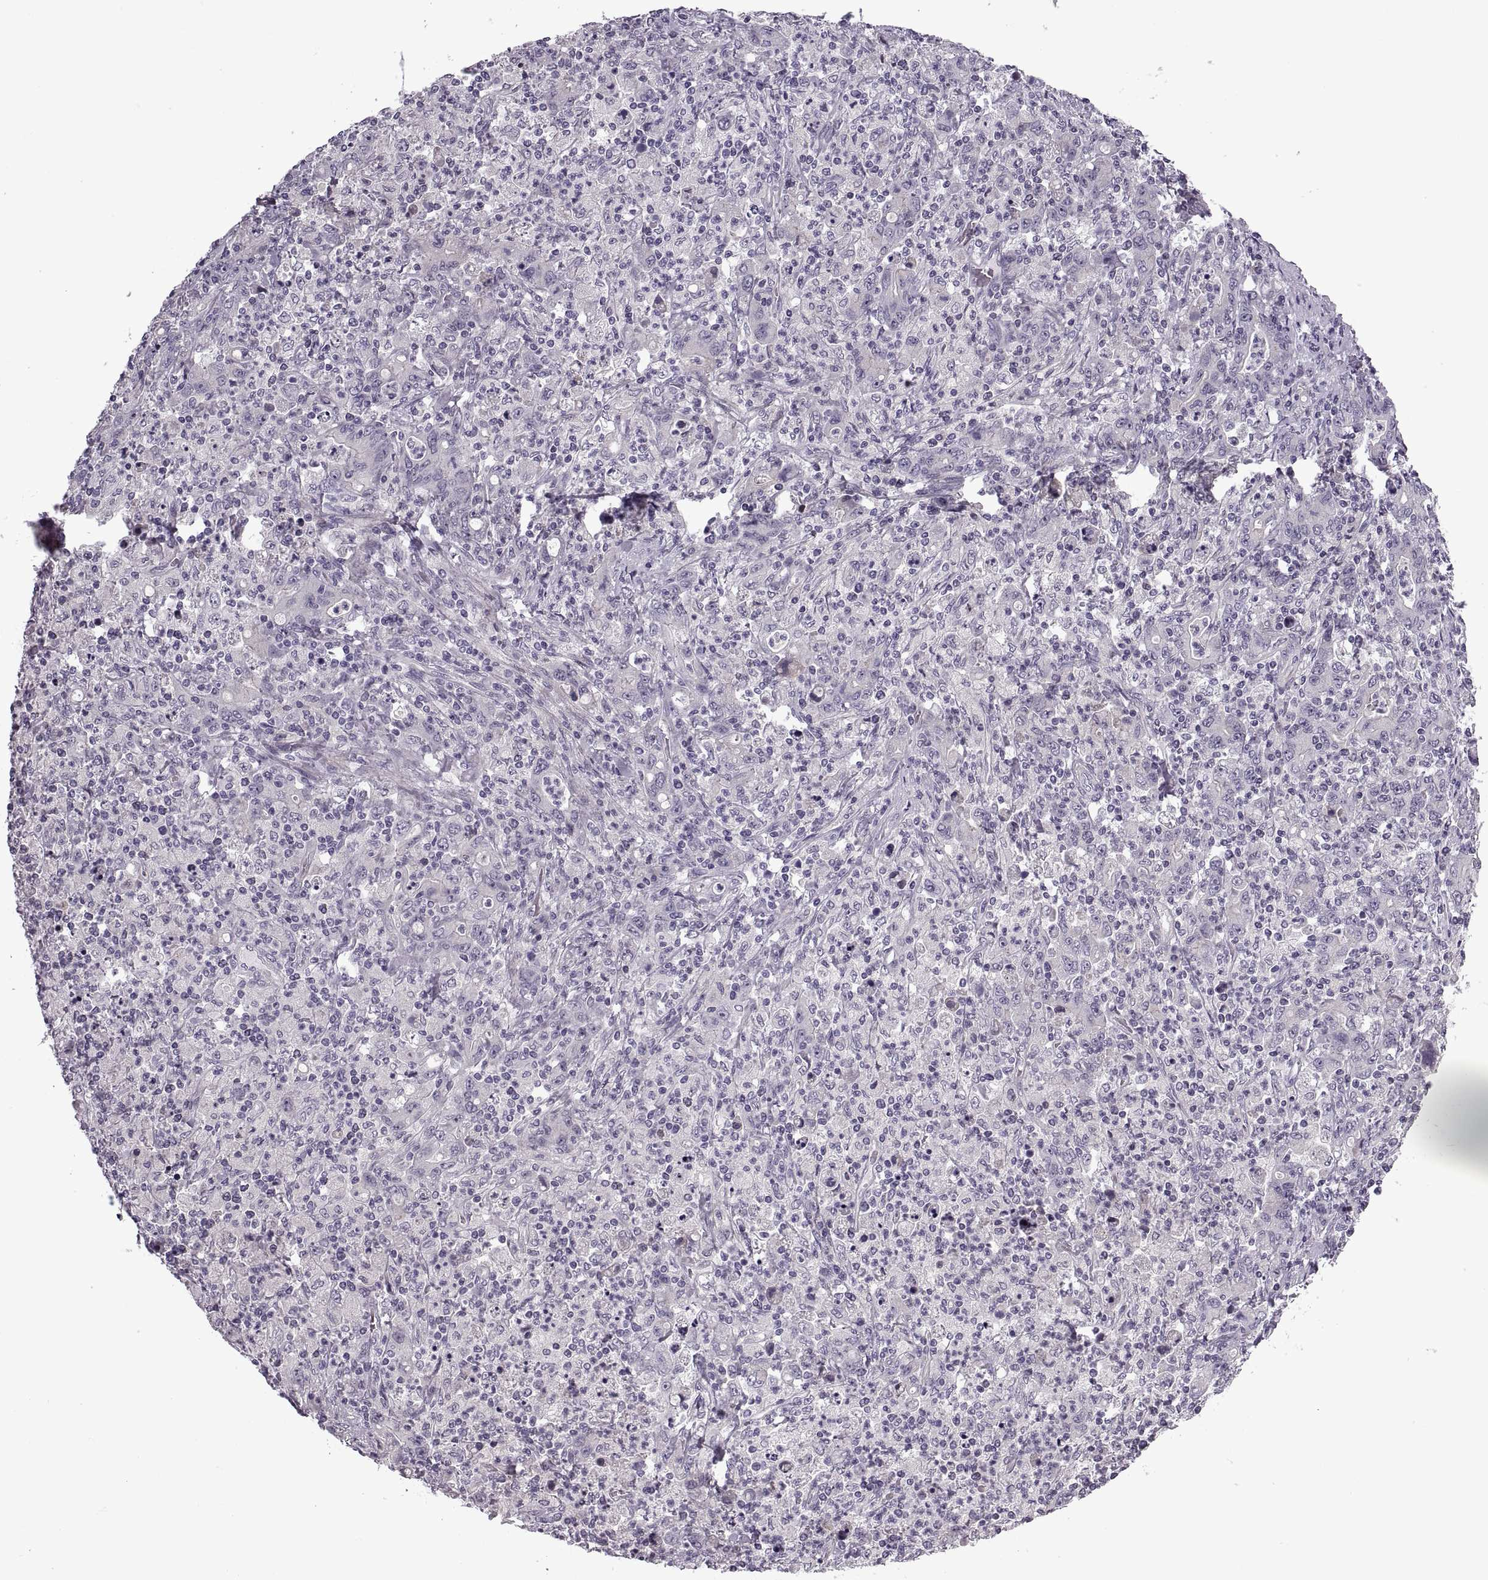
{"staining": {"intensity": "negative", "quantity": "none", "location": "none"}, "tissue": "stomach cancer", "cell_type": "Tumor cells", "image_type": "cancer", "snomed": [{"axis": "morphology", "description": "Adenocarcinoma, NOS"}, {"axis": "topography", "description": "Stomach, upper"}], "caption": "Stomach cancer (adenocarcinoma) was stained to show a protein in brown. There is no significant positivity in tumor cells. (DAB IHC visualized using brightfield microscopy, high magnification).", "gene": "RIPK4", "patient": {"sex": "male", "age": 69}}